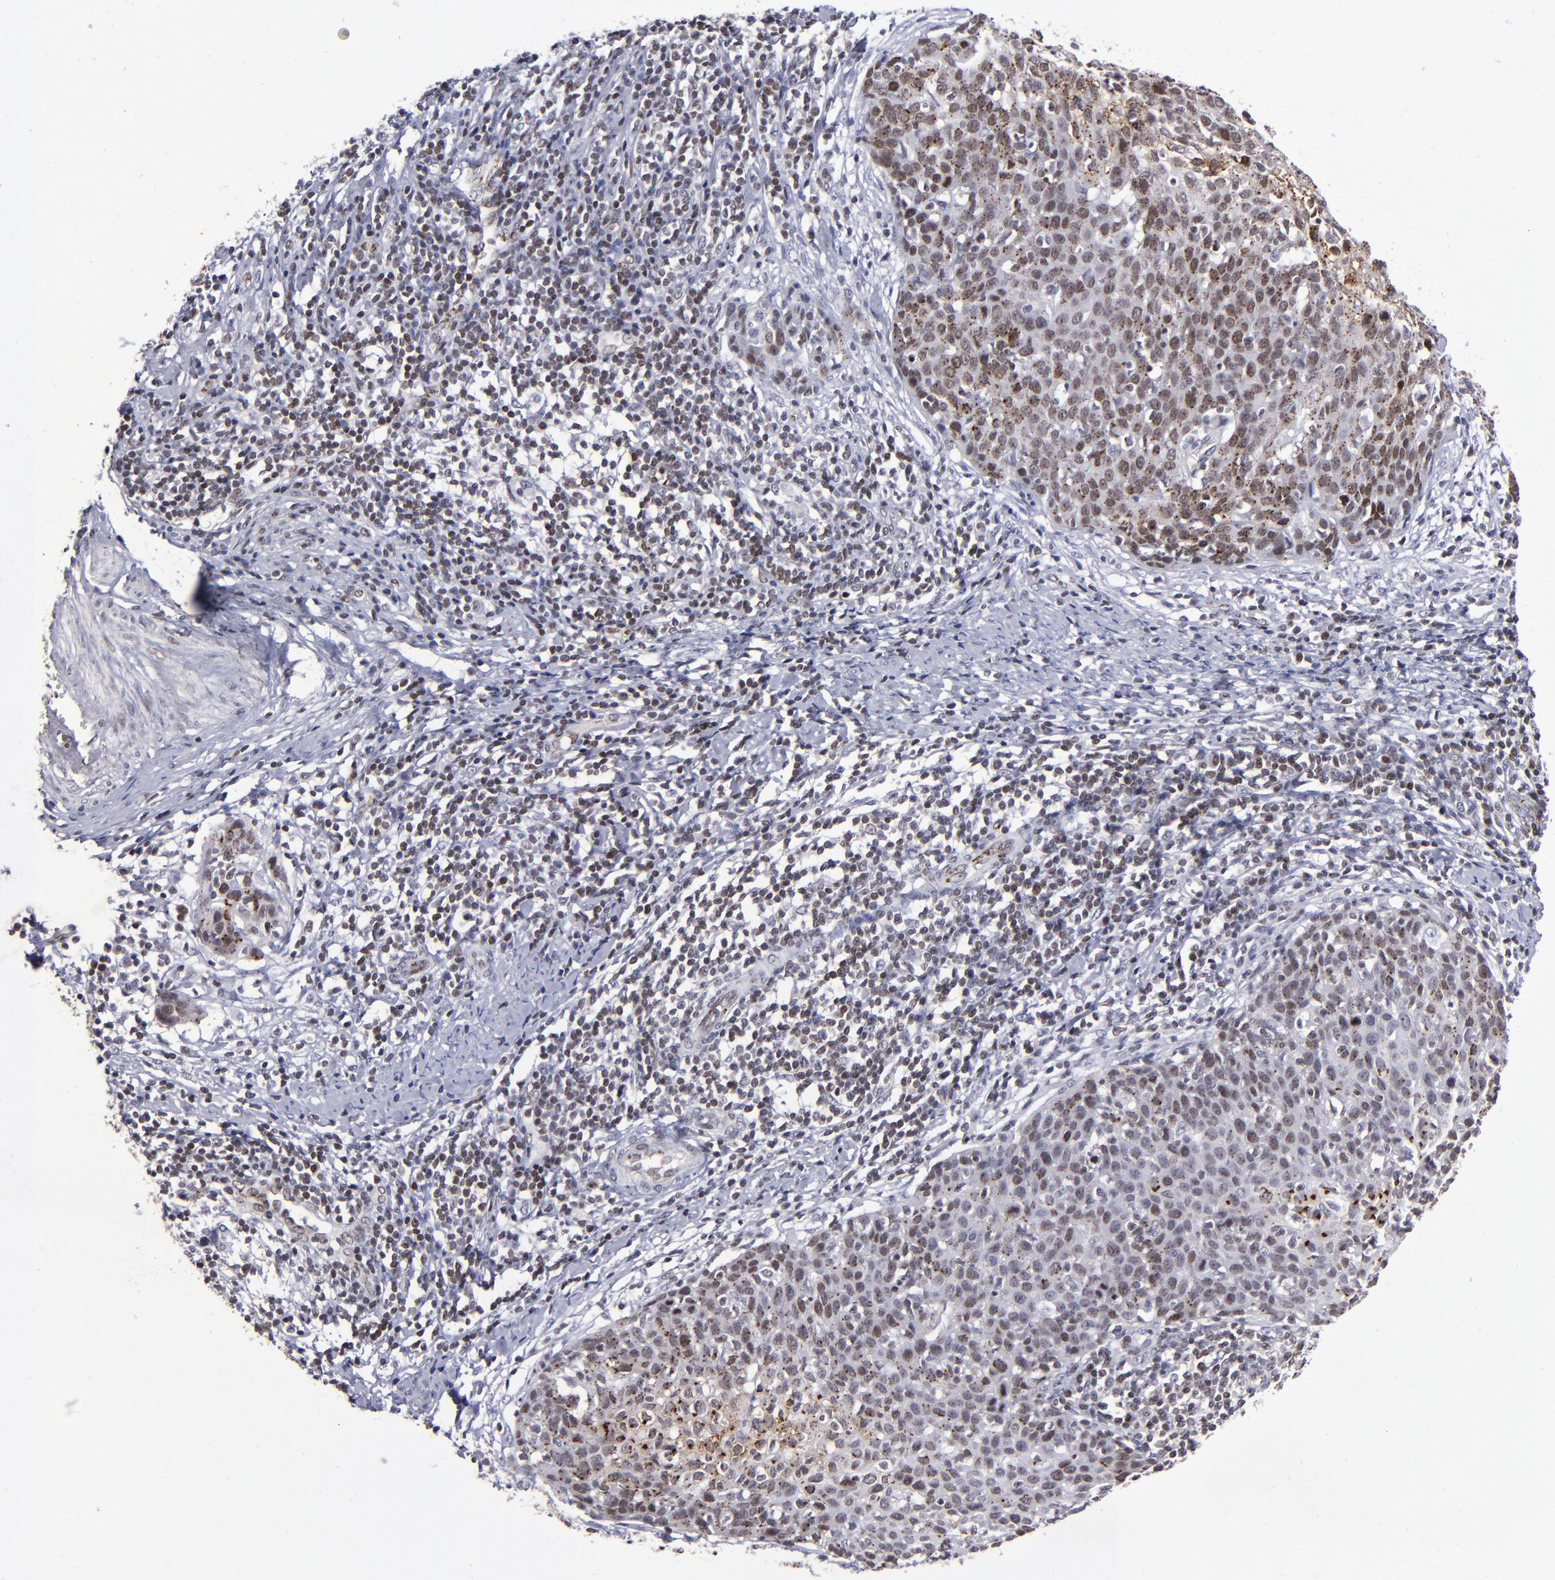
{"staining": {"intensity": "strong", "quantity": ">75%", "location": "cytoplasmic/membranous,nuclear"}, "tissue": "cervical cancer", "cell_type": "Tumor cells", "image_type": "cancer", "snomed": [{"axis": "morphology", "description": "Squamous cell carcinoma, NOS"}, {"axis": "topography", "description": "Cervix"}], "caption": "Cervical squamous cell carcinoma tissue demonstrates strong cytoplasmic/membranous and nuclear staining in about >75% of tumor cells, visualized by immunohistochemistry. (Stains: DAB (3,3'-diaminobenzidine) in brown, nuclei in blue, Microscopy: brightfield microscopy at high magnification).", "gene": "MGMT", "patient": {"sex": "female", "age": 38}}